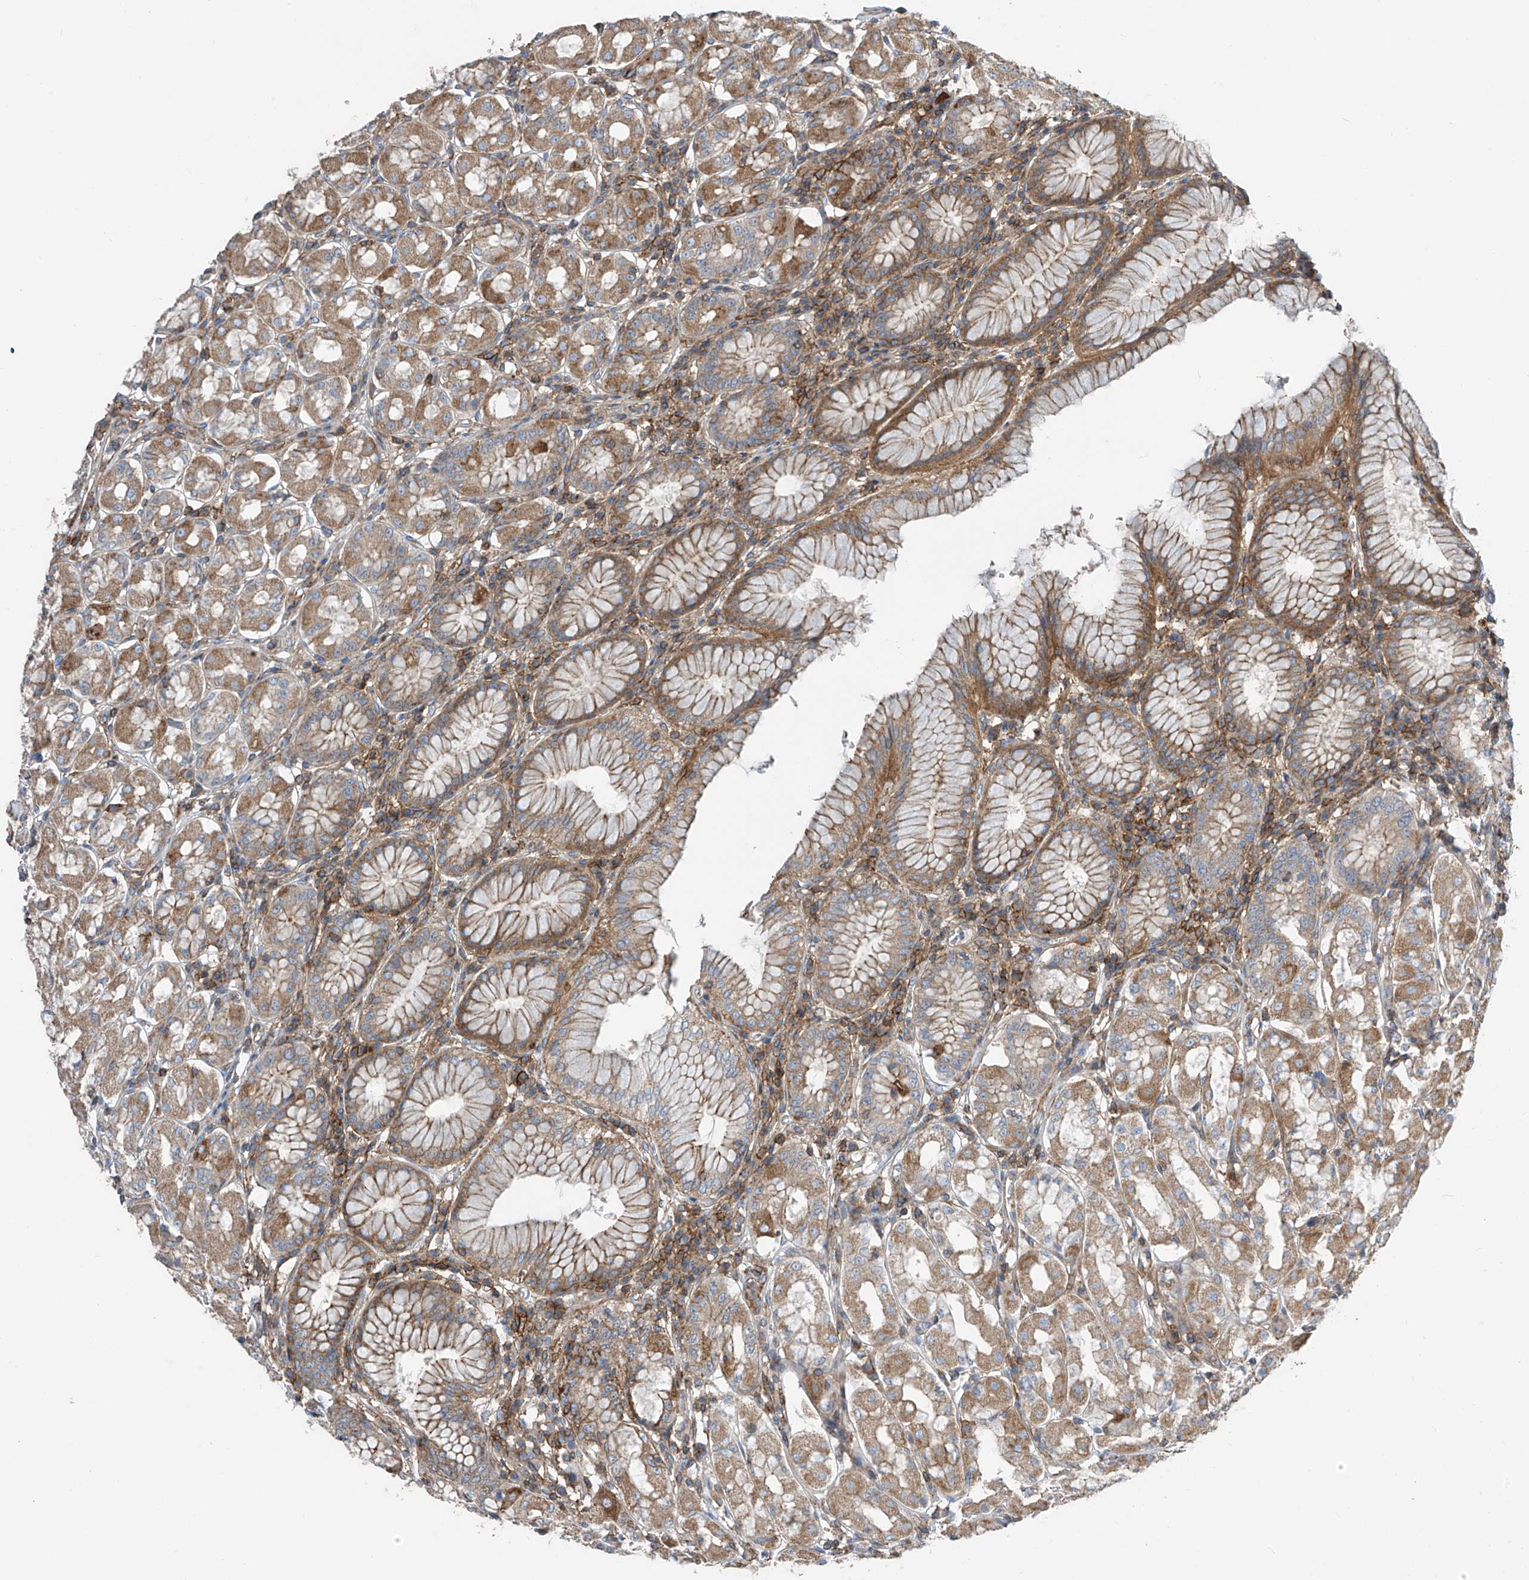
{"staining": {"intensity": "moderate", "quantity": "25%-75%", "location": "cytoplasmic/membranous"}, "tissue": "stomach", "cell_type": "Glandular cells", "image_type": "normal", "snomed": [{"axis": "morphology", "description": "Normal tissue, NOS"}, {"axis": "topography", "description": "Stomach"}, {"axis": "topography", "description": "Stomach, lower"}], "caption": "The micrograph displays staining of benign stomach, revealing moderate cytoplasmic/membranous protein staining (brown color) within glandular cells.", "gene": "SLC1A5", "patient": {"sex": "female", "age": 56}}